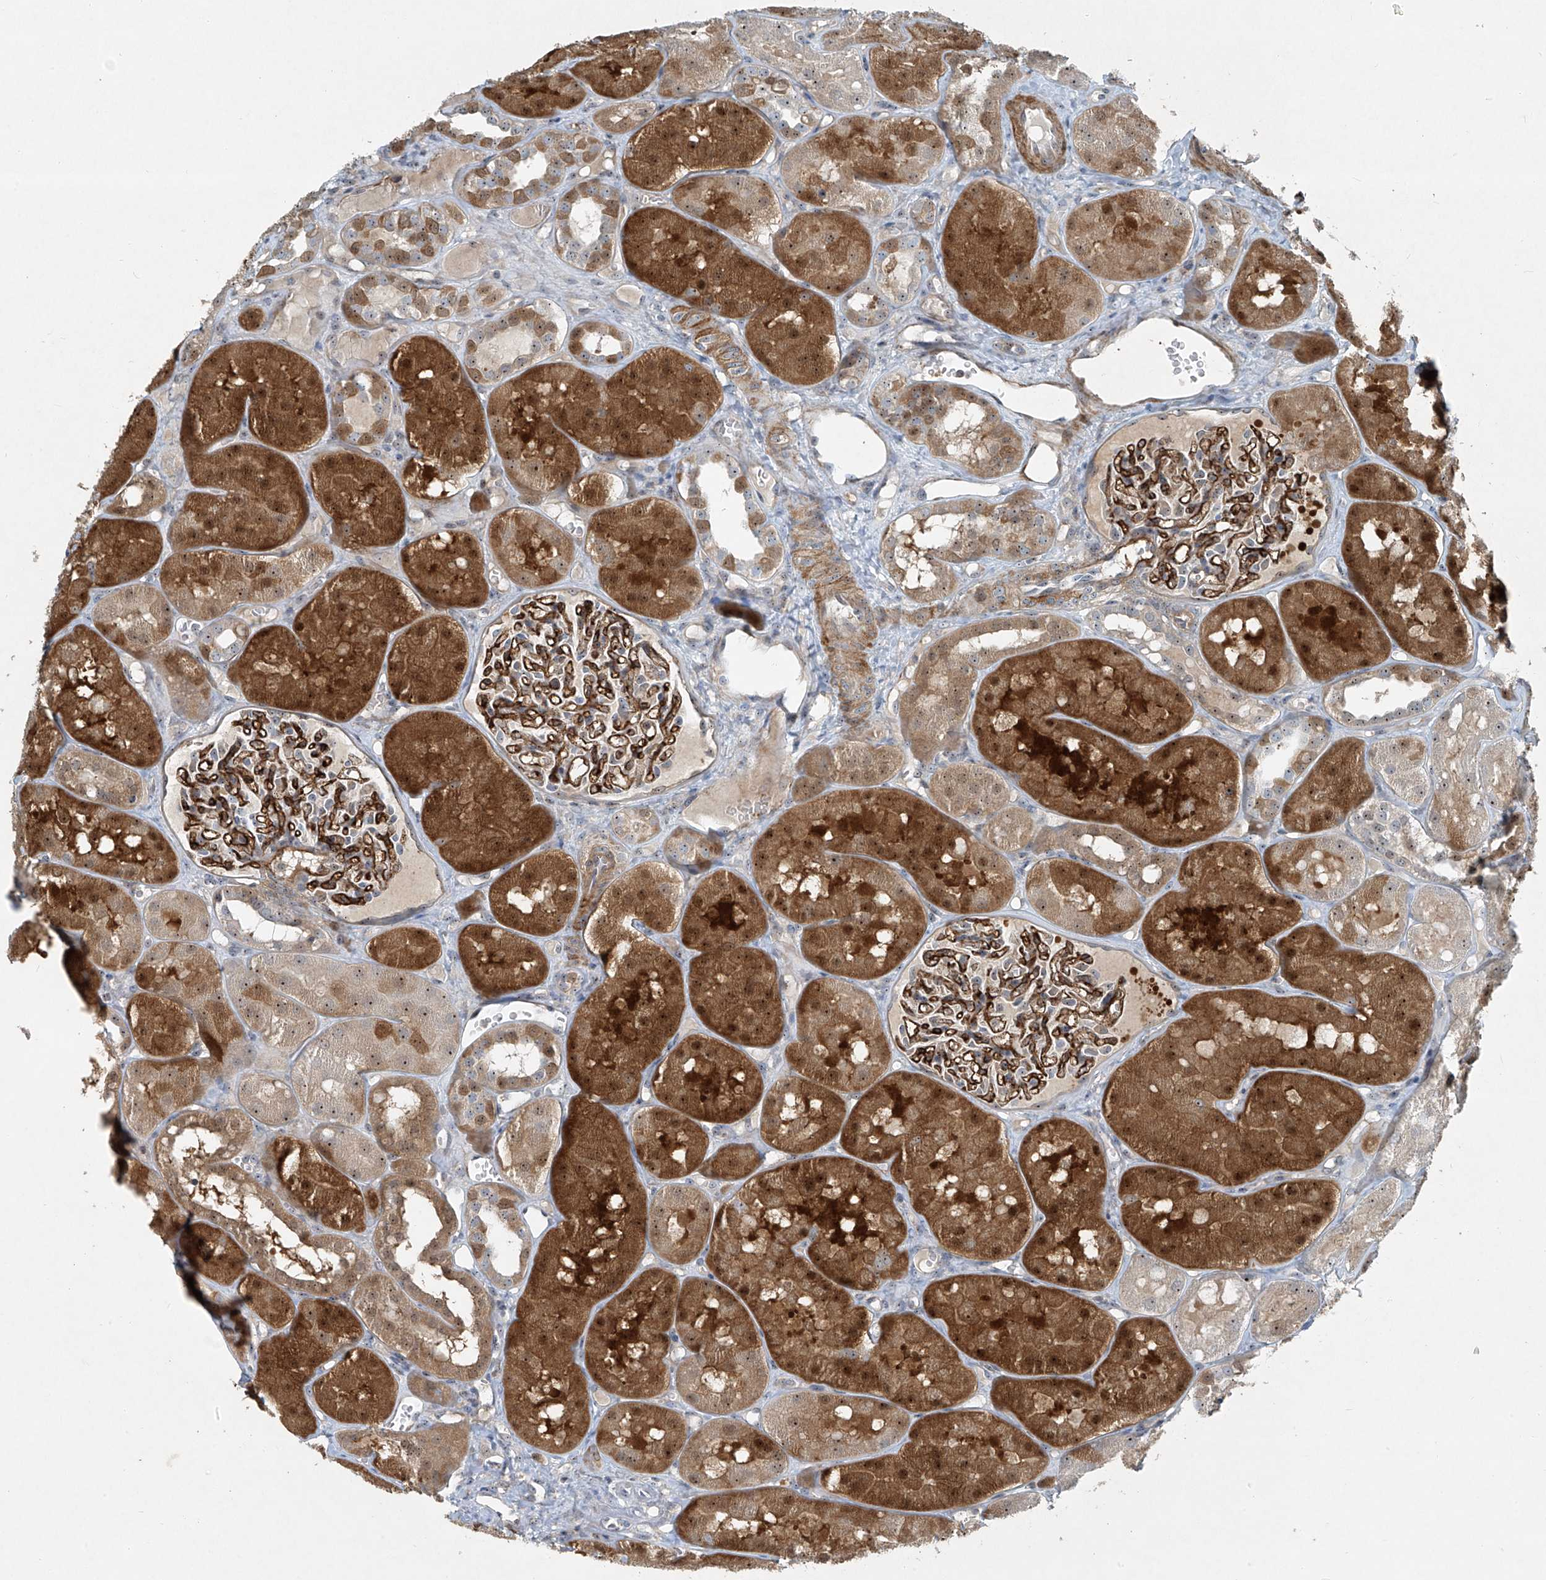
{"staining": {"intensity": "moderate", "quantity": ">75%", "location": "cytoplasmic/membranous"}, "tissue": "kidney", "cell_type": "Cells in glomeruli", "image_type": "normal", "snomed": [{"axis": "morphology", "description": "Normal tissue, NOS"}, {"axis": "topography", "description": "Kidney"}], "caption": "Protein staining by immunohistochemistry shows moderate cytoplasmic/membranous expression in approximately >75% of cells in glomeruli in unremarkable kidney. (Brightfield microscopy of DAB IHC at high magnification).", "gene": "PPCS", "patient": {"sex": "male", "age": 16}}